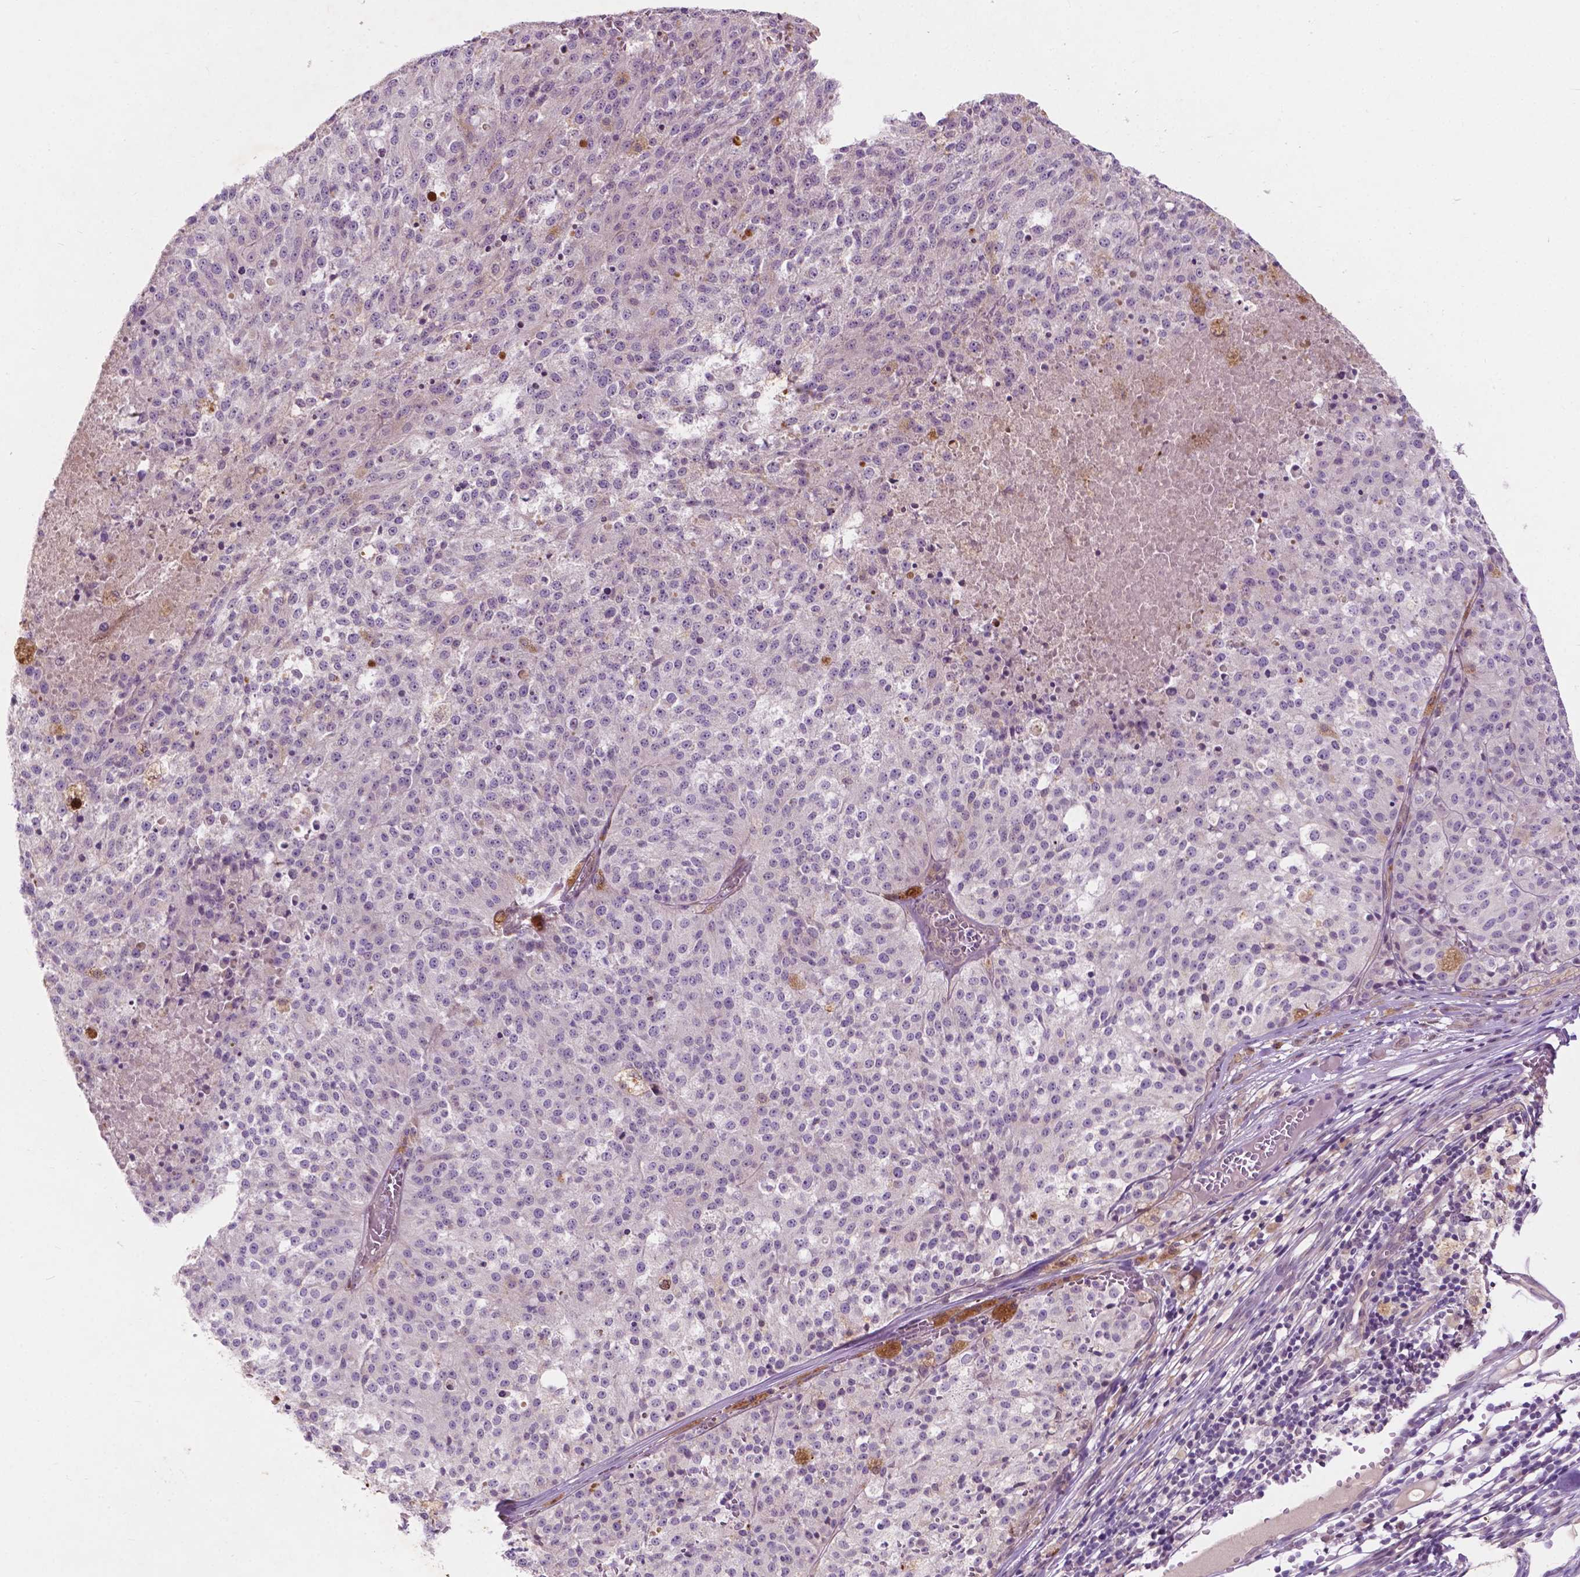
{"staining": {"intensity": "negative", "quantity": "none", "location": "none"}, "tissue": "melanoma", "cell_type": "Tumor cells", "image_type": "cancer", "snomed": [{"axis": "morphology", "description": "Malignant melanoma, Metastatic site"}, {"axis": "topography", "description": "Lymph node"}], "caption": "An IHC photomicrograph of malignant melanoma (metastatic site) is shown. There is no staining in tumor cells of malignant melanoma (metastatic site).", "gene": "GPR37", "patient": {"sex": "female", "age": 64}}